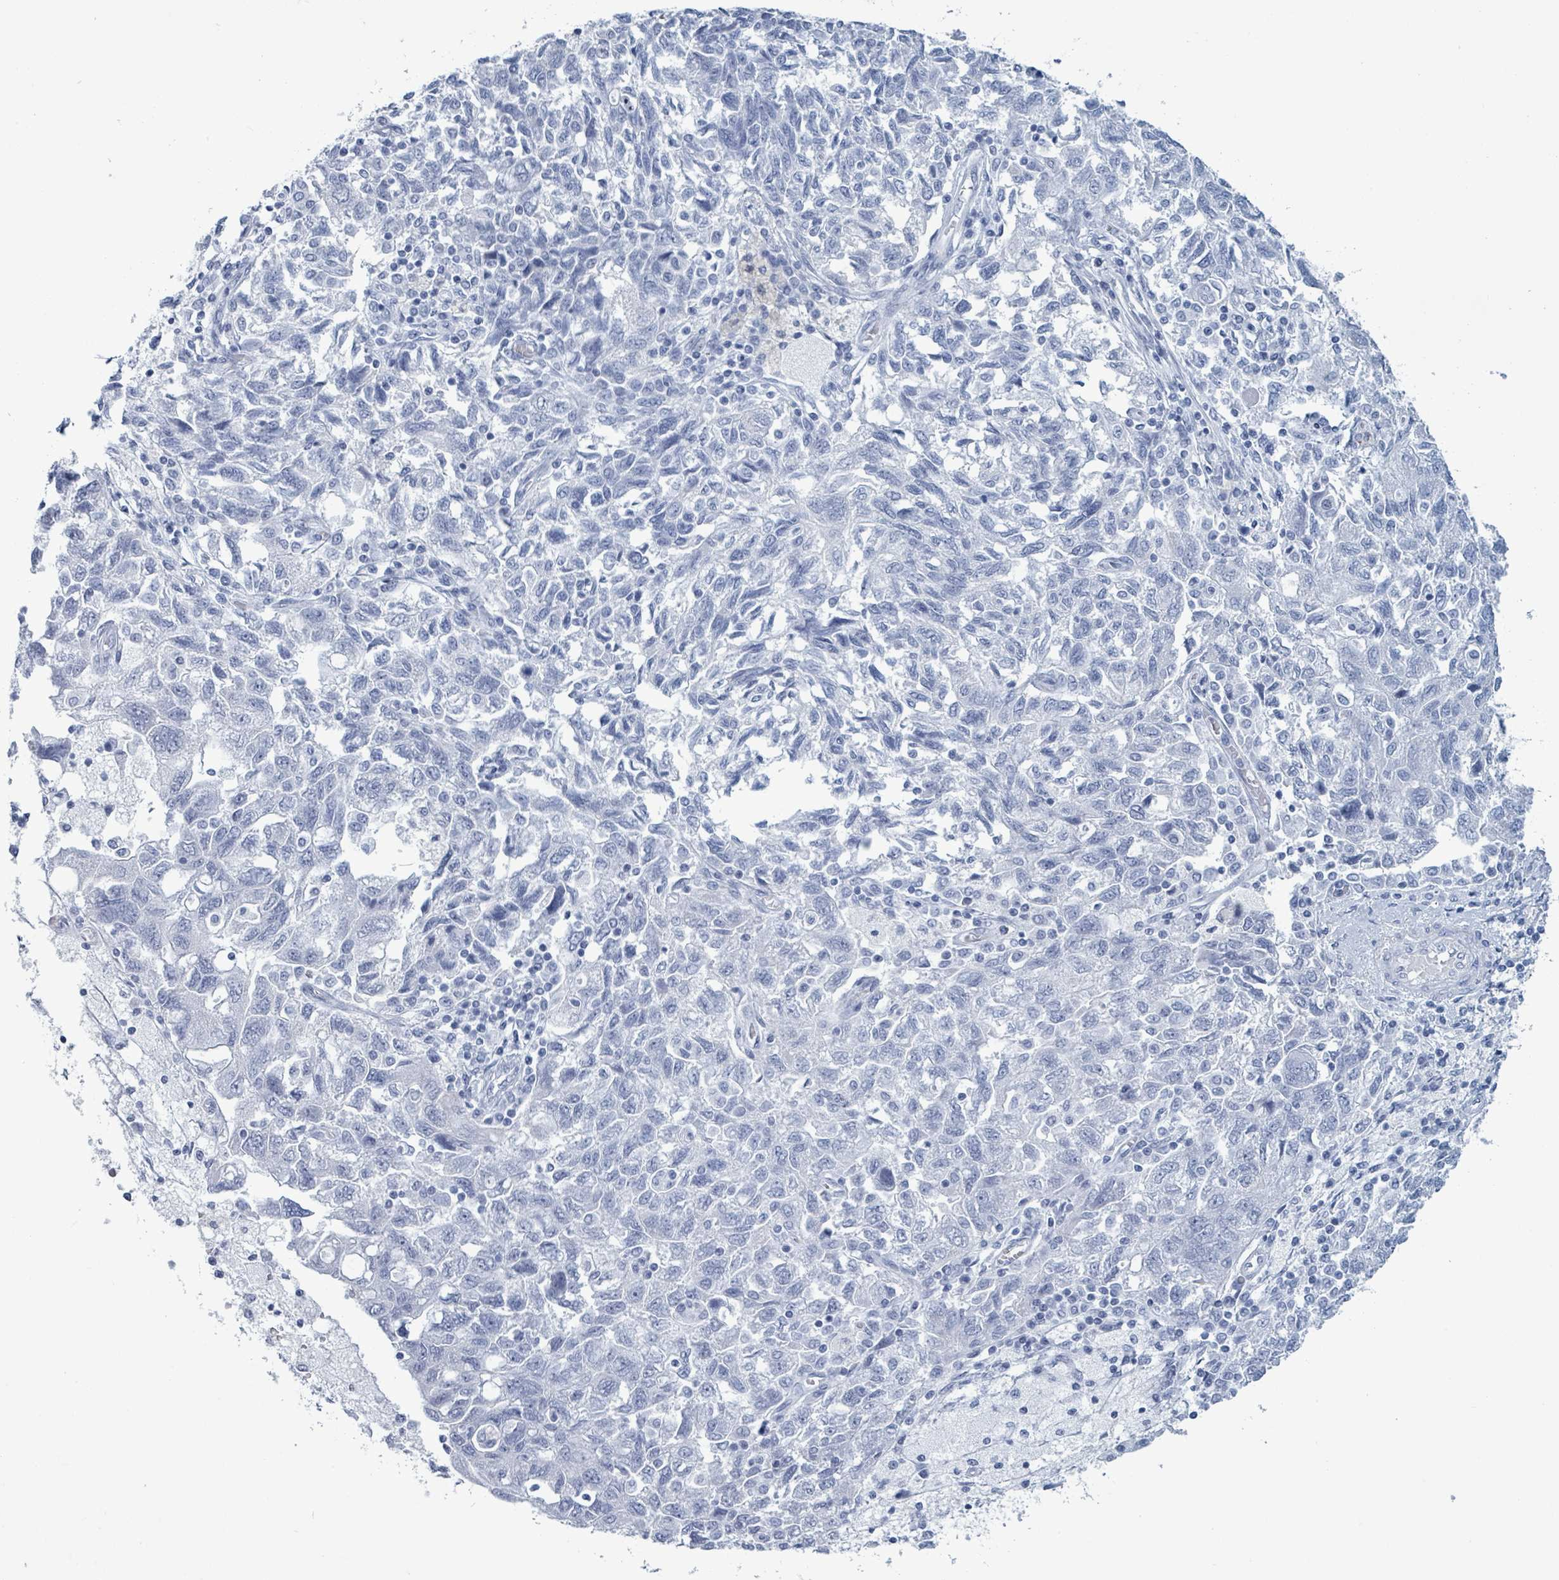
{"staining": {"intensity": "negative", "quantity": "none", "location": "none"}, "tissue": "ovarian cancer", "cell_type": "Tumor cells", "image_type": "cancer", "snomed": [{"axis": "morphology", "description": "Carcinoma, NOS"}, {"axis": "morphology", "description": "Cystadenocarcinoma, serous, NOS"}, {"axis": "topography", "description": "Ovary"}], "caption": "High magnification brightfield microscopy of ovarian cancer stained with DAB (3,3'-diaminobenzidine) (brown) and counterstained with hematoxylin (blue): tumor cells show no significant staining.", "gene": "NKX2-1", "patient": {"sex": "female", "age": 69}}